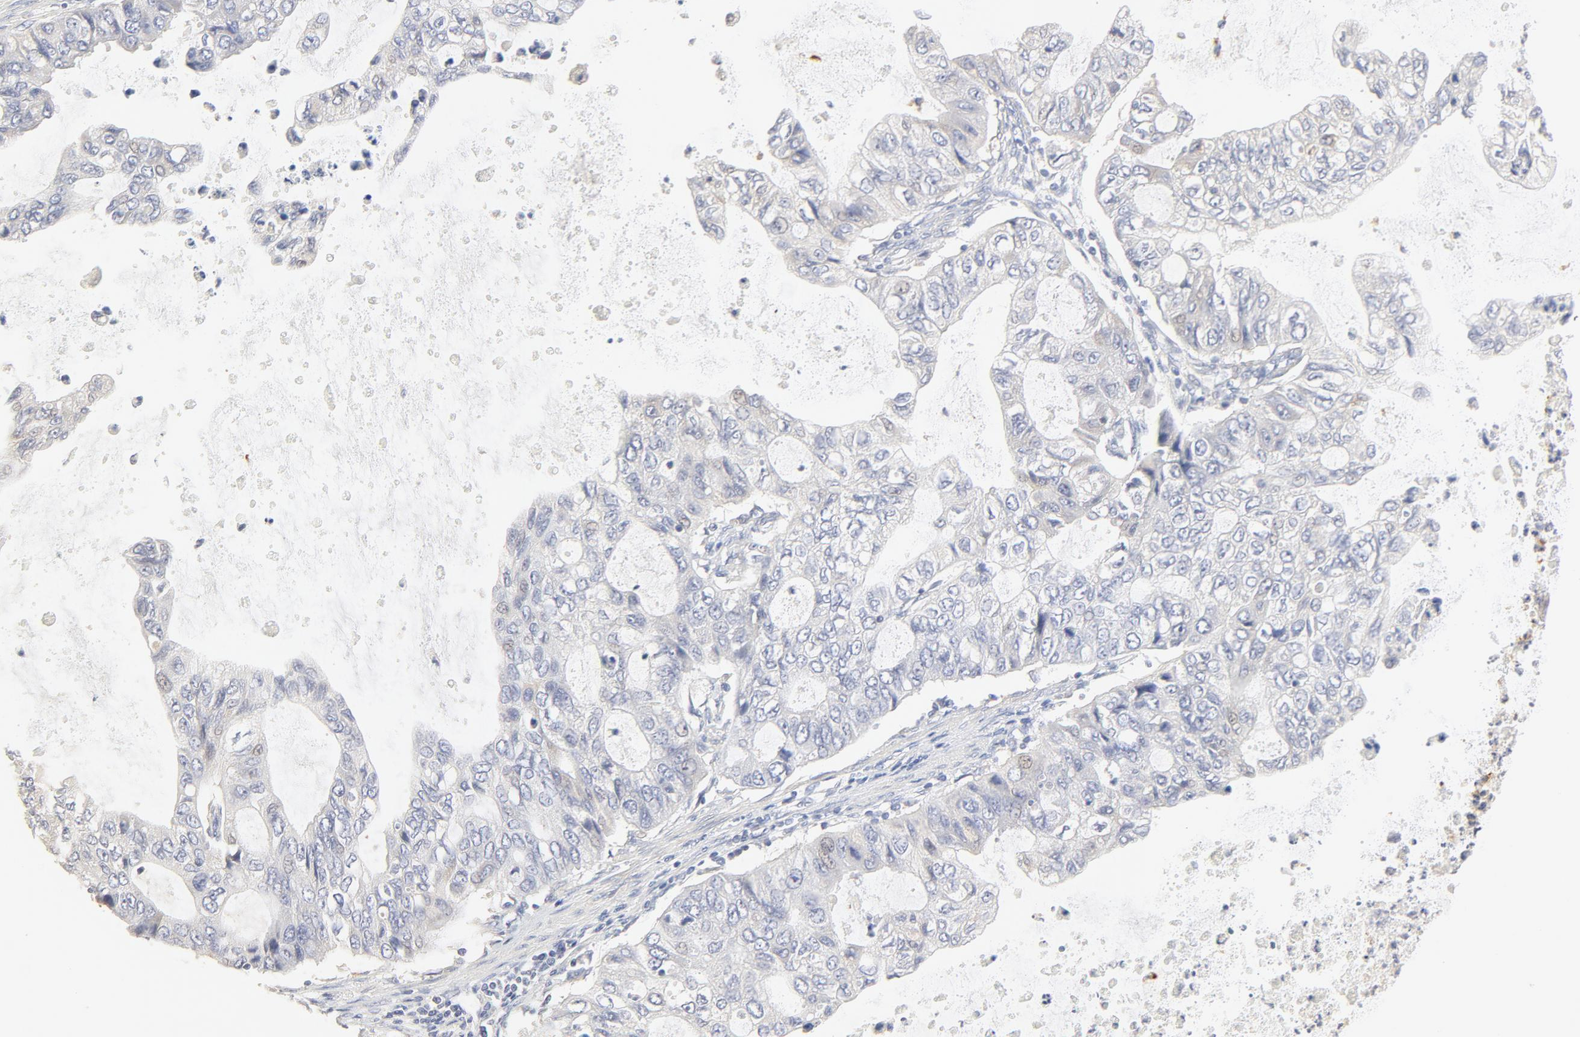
{"staining": {"intensity": "negative", "quantity": "none", "location": "none"}, "tissue": "stomach cancer", "cell_type": "Tumor cells", "image_type": "cancer", "snomed": [{"axis": "morphology", "description": "Adenocarcinoma, NOS"}, {"axis": "topography", "description": "Stomach, upper"}], "caption": "High power microscopy histopathology image of an IHC micrograph of stomach cancer, revealing no significant expression in tumor cells.", "gene": "FCGBP", "patient": {"sex": "female", "age": 52}}